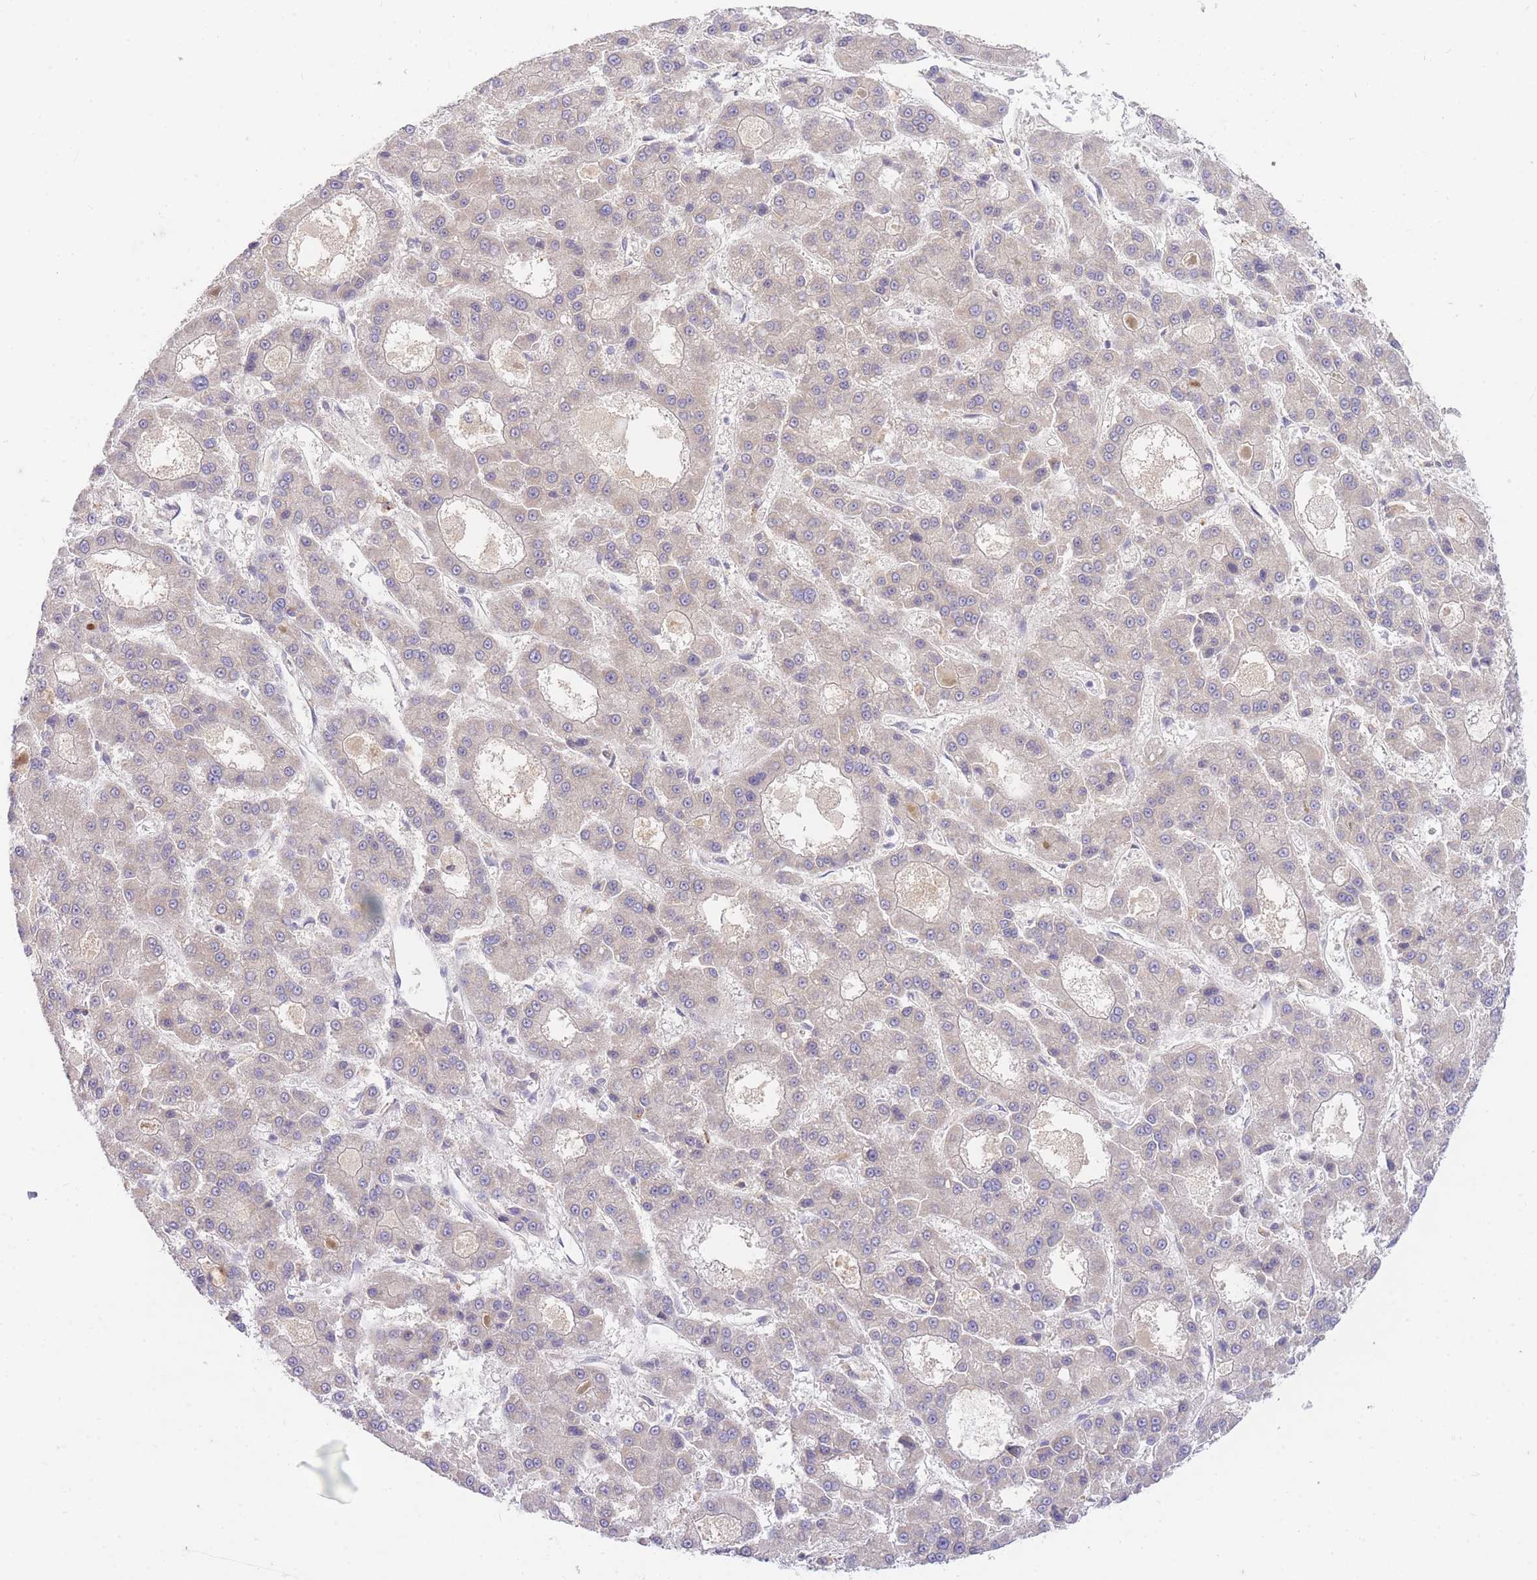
{"staining": {"intensity": "negative", "quantity": "none", "location": "none"}, "tissue": "liver cancer", "cell_type": "Tumor cells", "image_type": "cancer", "snomed": [{"axis": "morphology", "description": "Carcinoma, Hepatocellular, NOS"}, {"axis": "topography", "description": "Liver"}], "caption": "Tumor cells are negative for protein expression in human liver hepatocellular carcinoma.", "gene": "SLC25A33", "patient": {"sex": "male", "age": 70}}